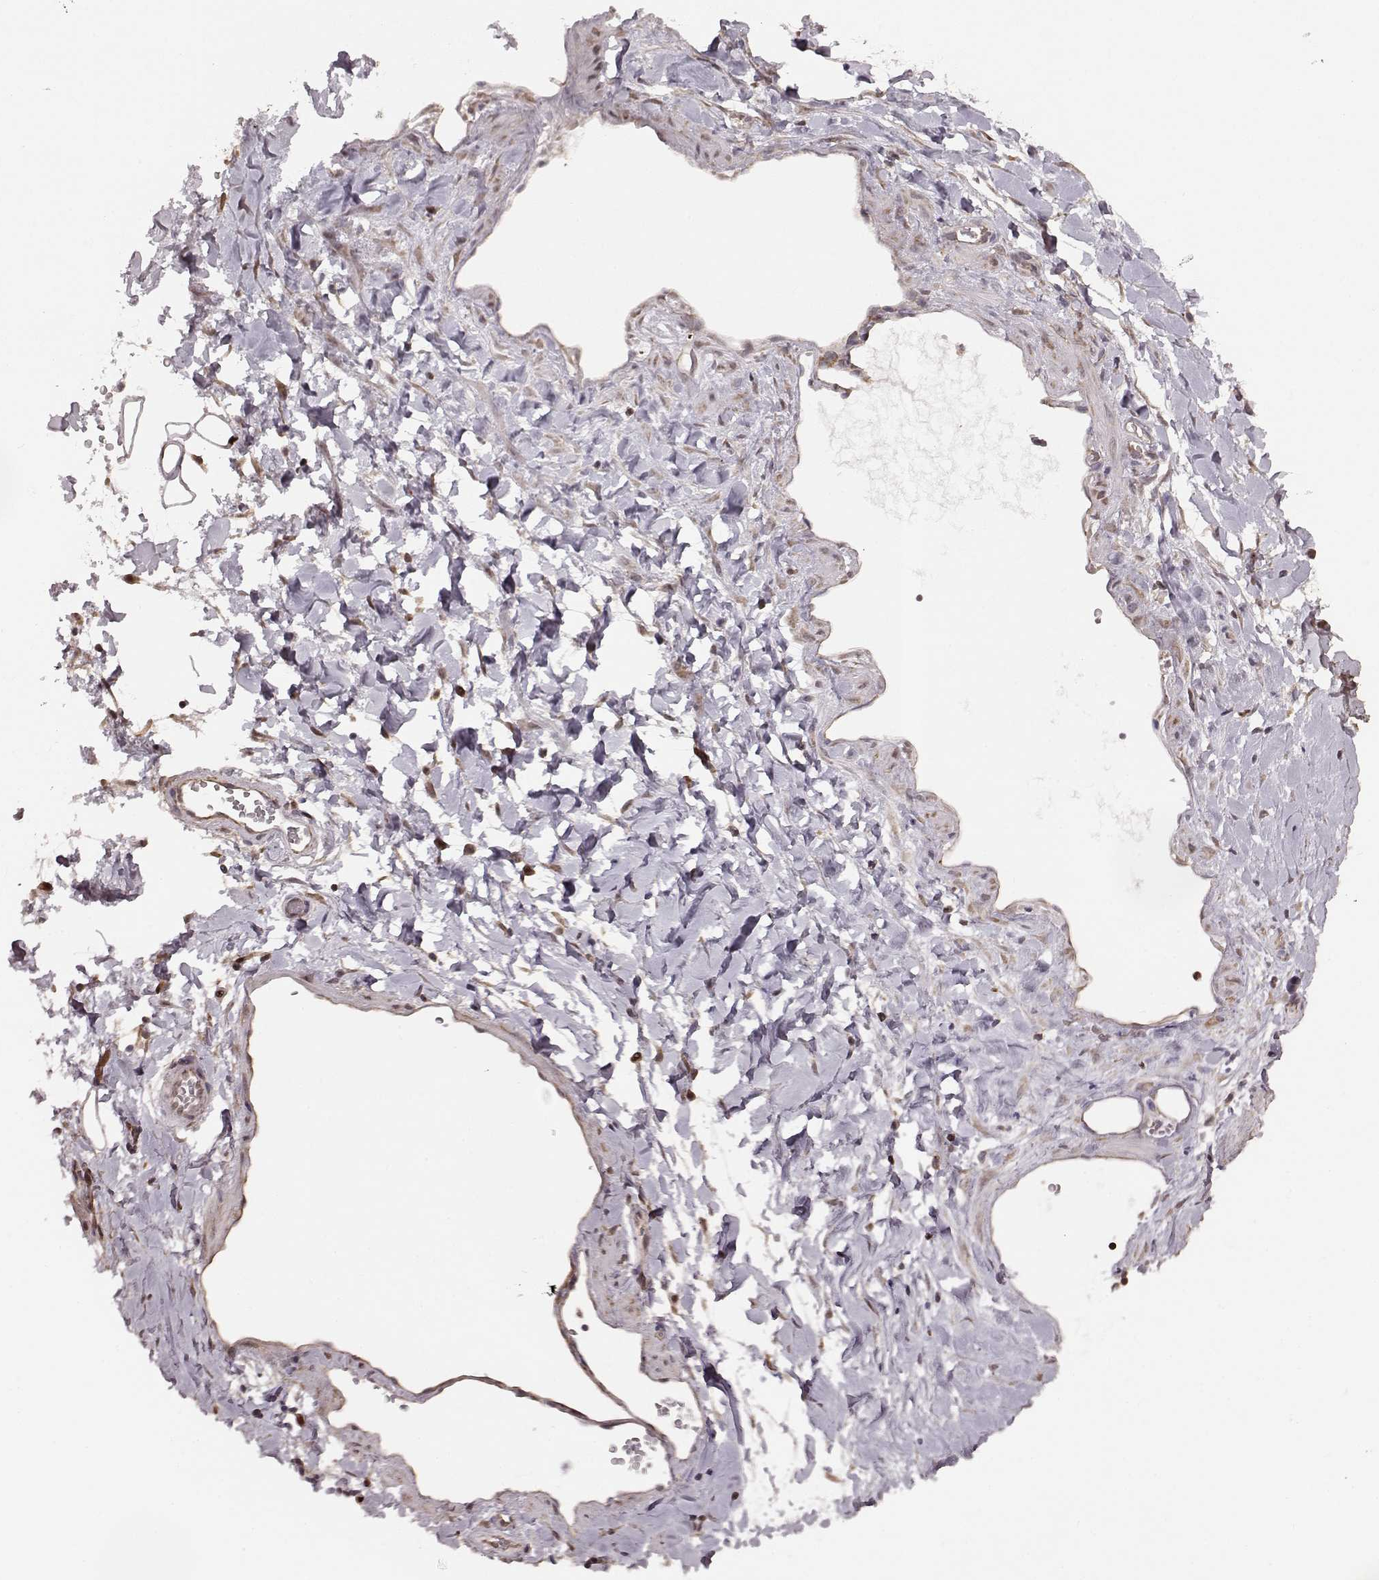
{"staining": {"intensity": "moderate", "quantity": "<25%", "location": "nuclear"}, "tissue": "adipose tissue", "cell_type": "Adipocytes", "image_type": "normal", "snomed": [{"axis": "morphology", "description": "Normal tissue, NOS"}, {"axis": "topography", "description": "Vascular tissue"}, {"axis": "topography", "description": "Peripheral nerve tissue"}], "caption": "IHC micrograph of unremarkable adipose tissue stained for a protein (brown), which displays low levels of moderate nuclear positivity in about <25% of adipocytes.", "gene": "KLF6", "patient": {"sex": "male", "age": 23}}